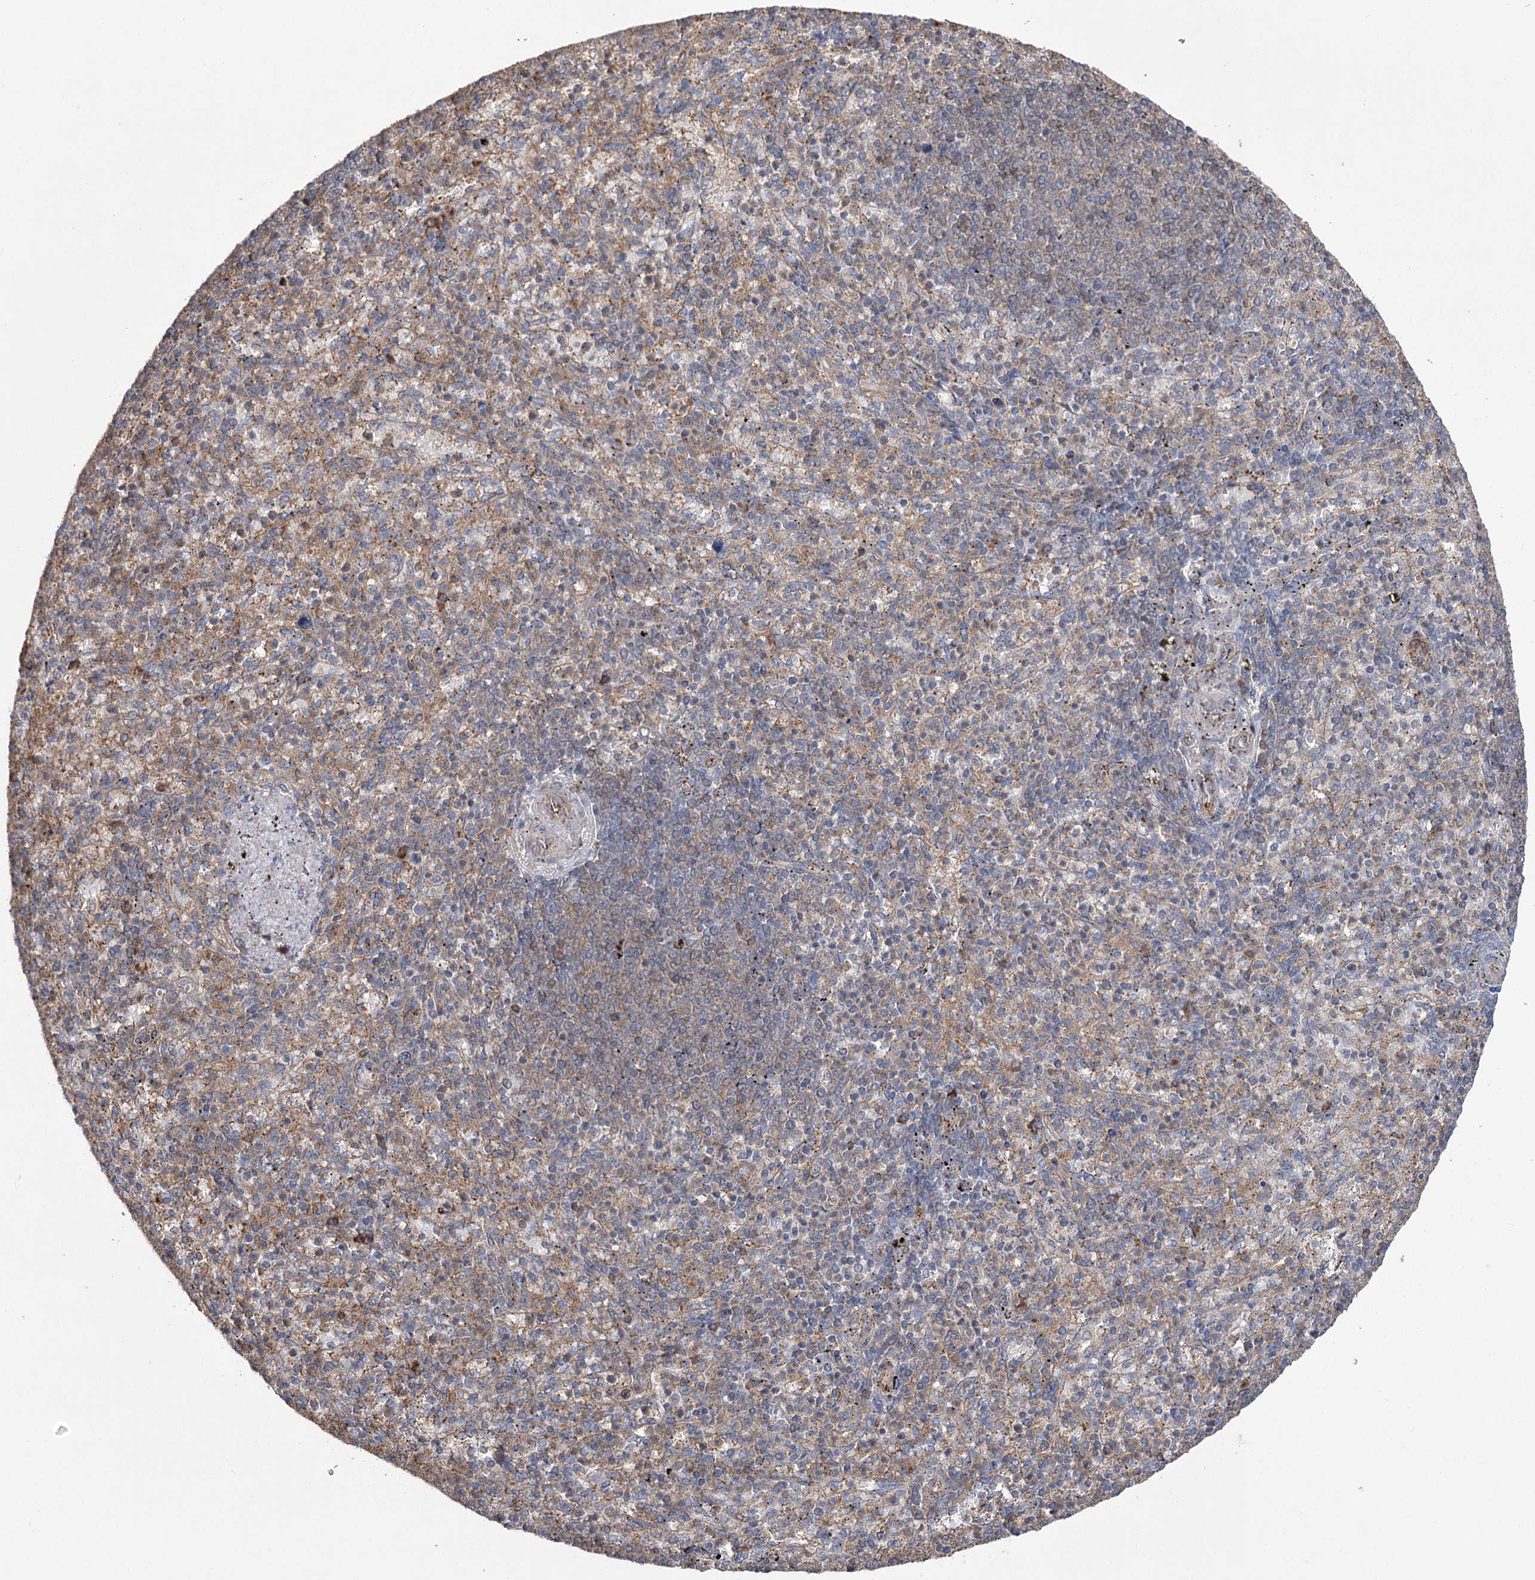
{"staining": {"intensity": "weak", "quantity": "25%-75%", "location": "cytoplasmic/membranous"}, "tissue": "spleen", "cell_type": "Cells in red pulp", "image_type": "normal", "snomed": [{"axis": "morphology", "description": "Normal tissue, NOS"}, {"axis": "topography", "description": "Spleen"}], "caption": "Brown immunohistochemical staining in unremarkable human spleen reveals weak cytoplasmic/membranous expression in about 25%-75% of cells in red pulp. Using DAB (brown) and hematoxylin (blue) stains, captured at high magnification using brightfield microscopy.", "gene": "LARS2", "patient": {"sex": "female", "age": 74}}